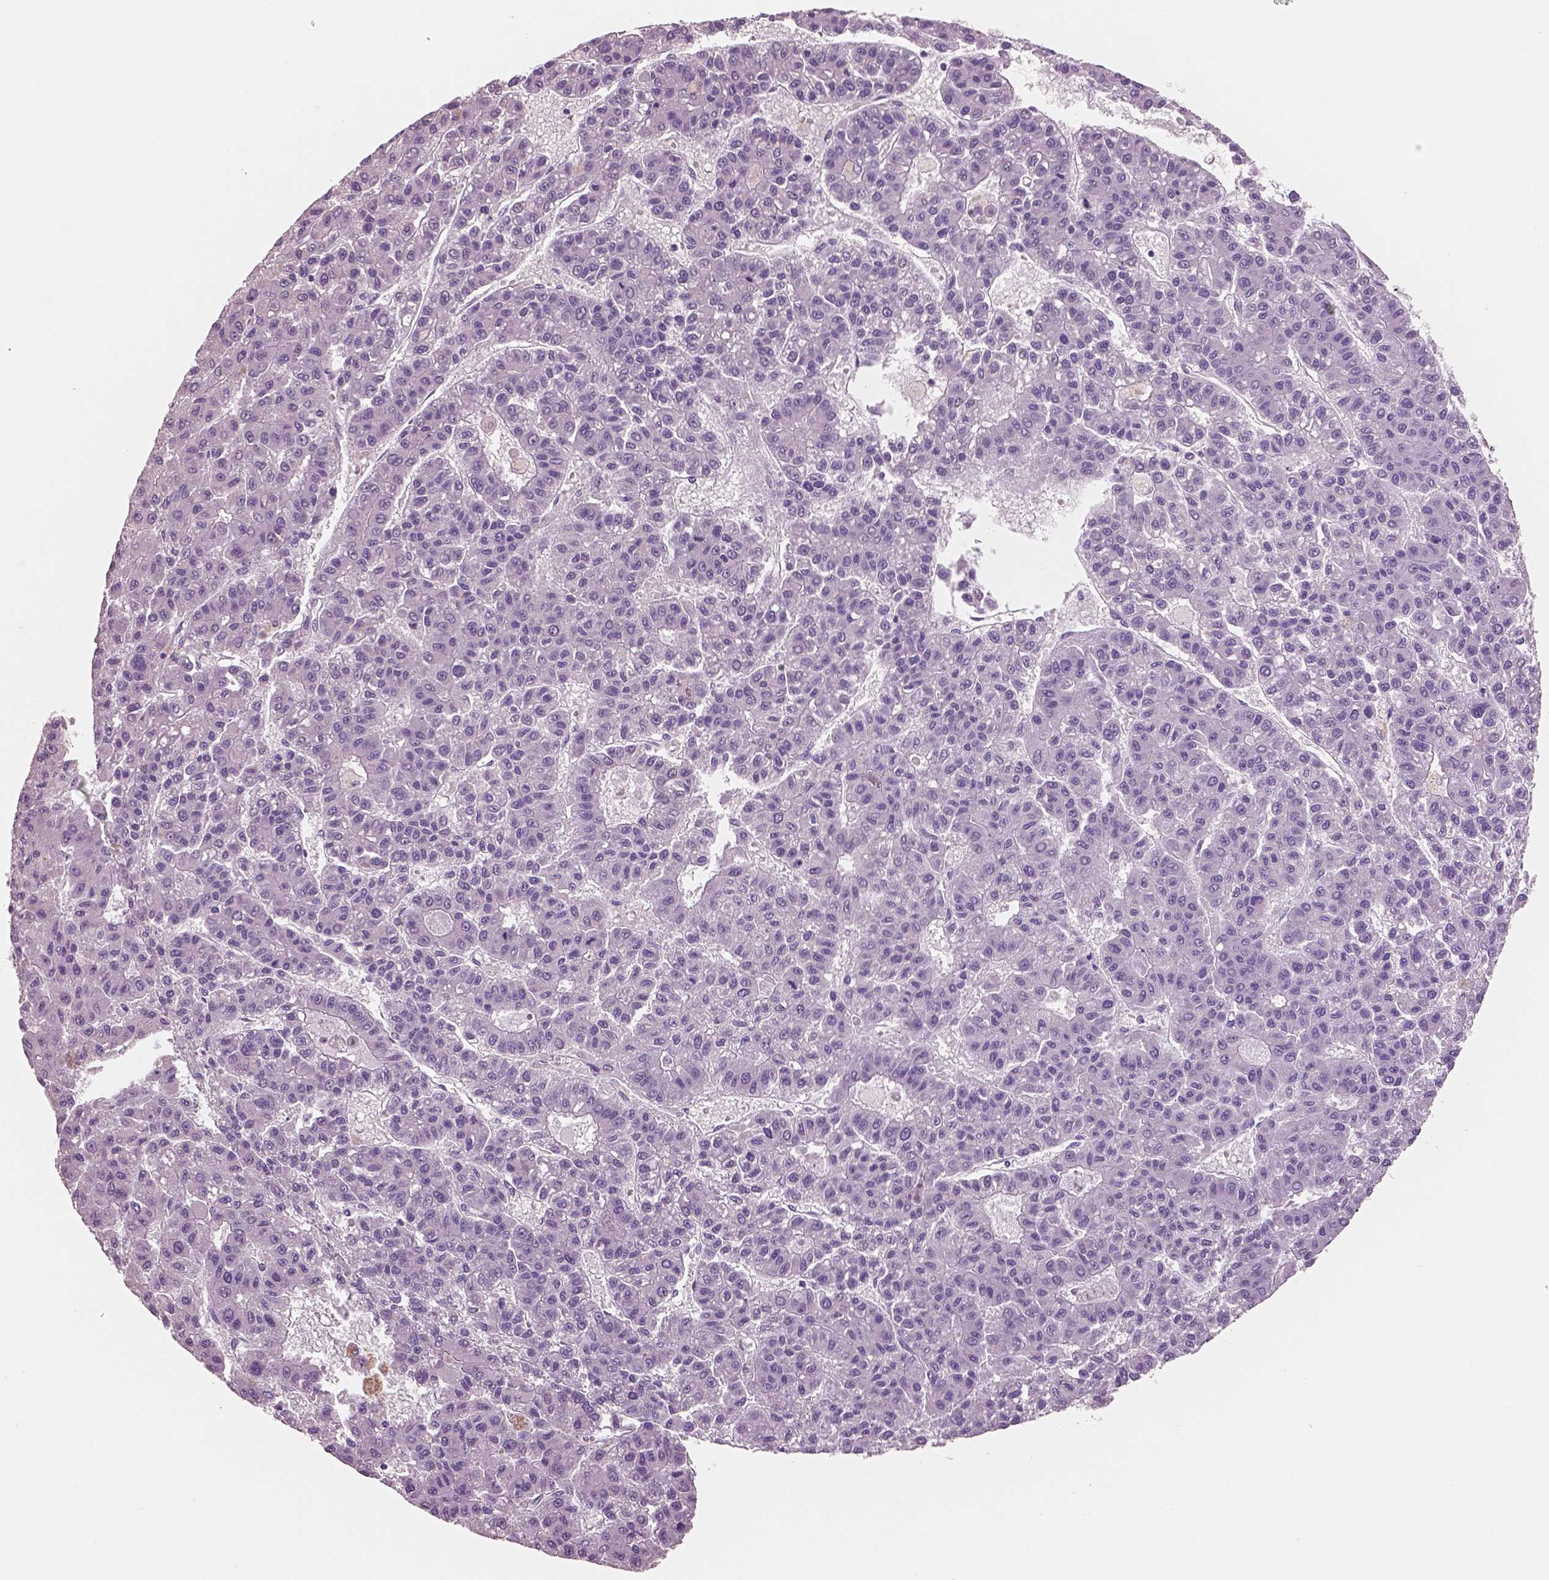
{"staining": {"intensity": "negative", "quantity": "none", "location": "none"}, "tissue": "liver cancer", "cell_type": "Tumor cells", "image_type": "cancer", "snomed": [{"axis": "morphology", "description": "Carcinoma, Hepatocellular, NOS"}, {"axis": "topography", "description": "Liver"}], "caption": "IHC histopathology image of neoplastic tissue: human liver cancer stained with DAB (3,3'-diaminobenzidine) demonstrates no significant protein positivity in tumor cells.", "gene": "NECAB2", "patient": {"sex": "male", "age": 70}}